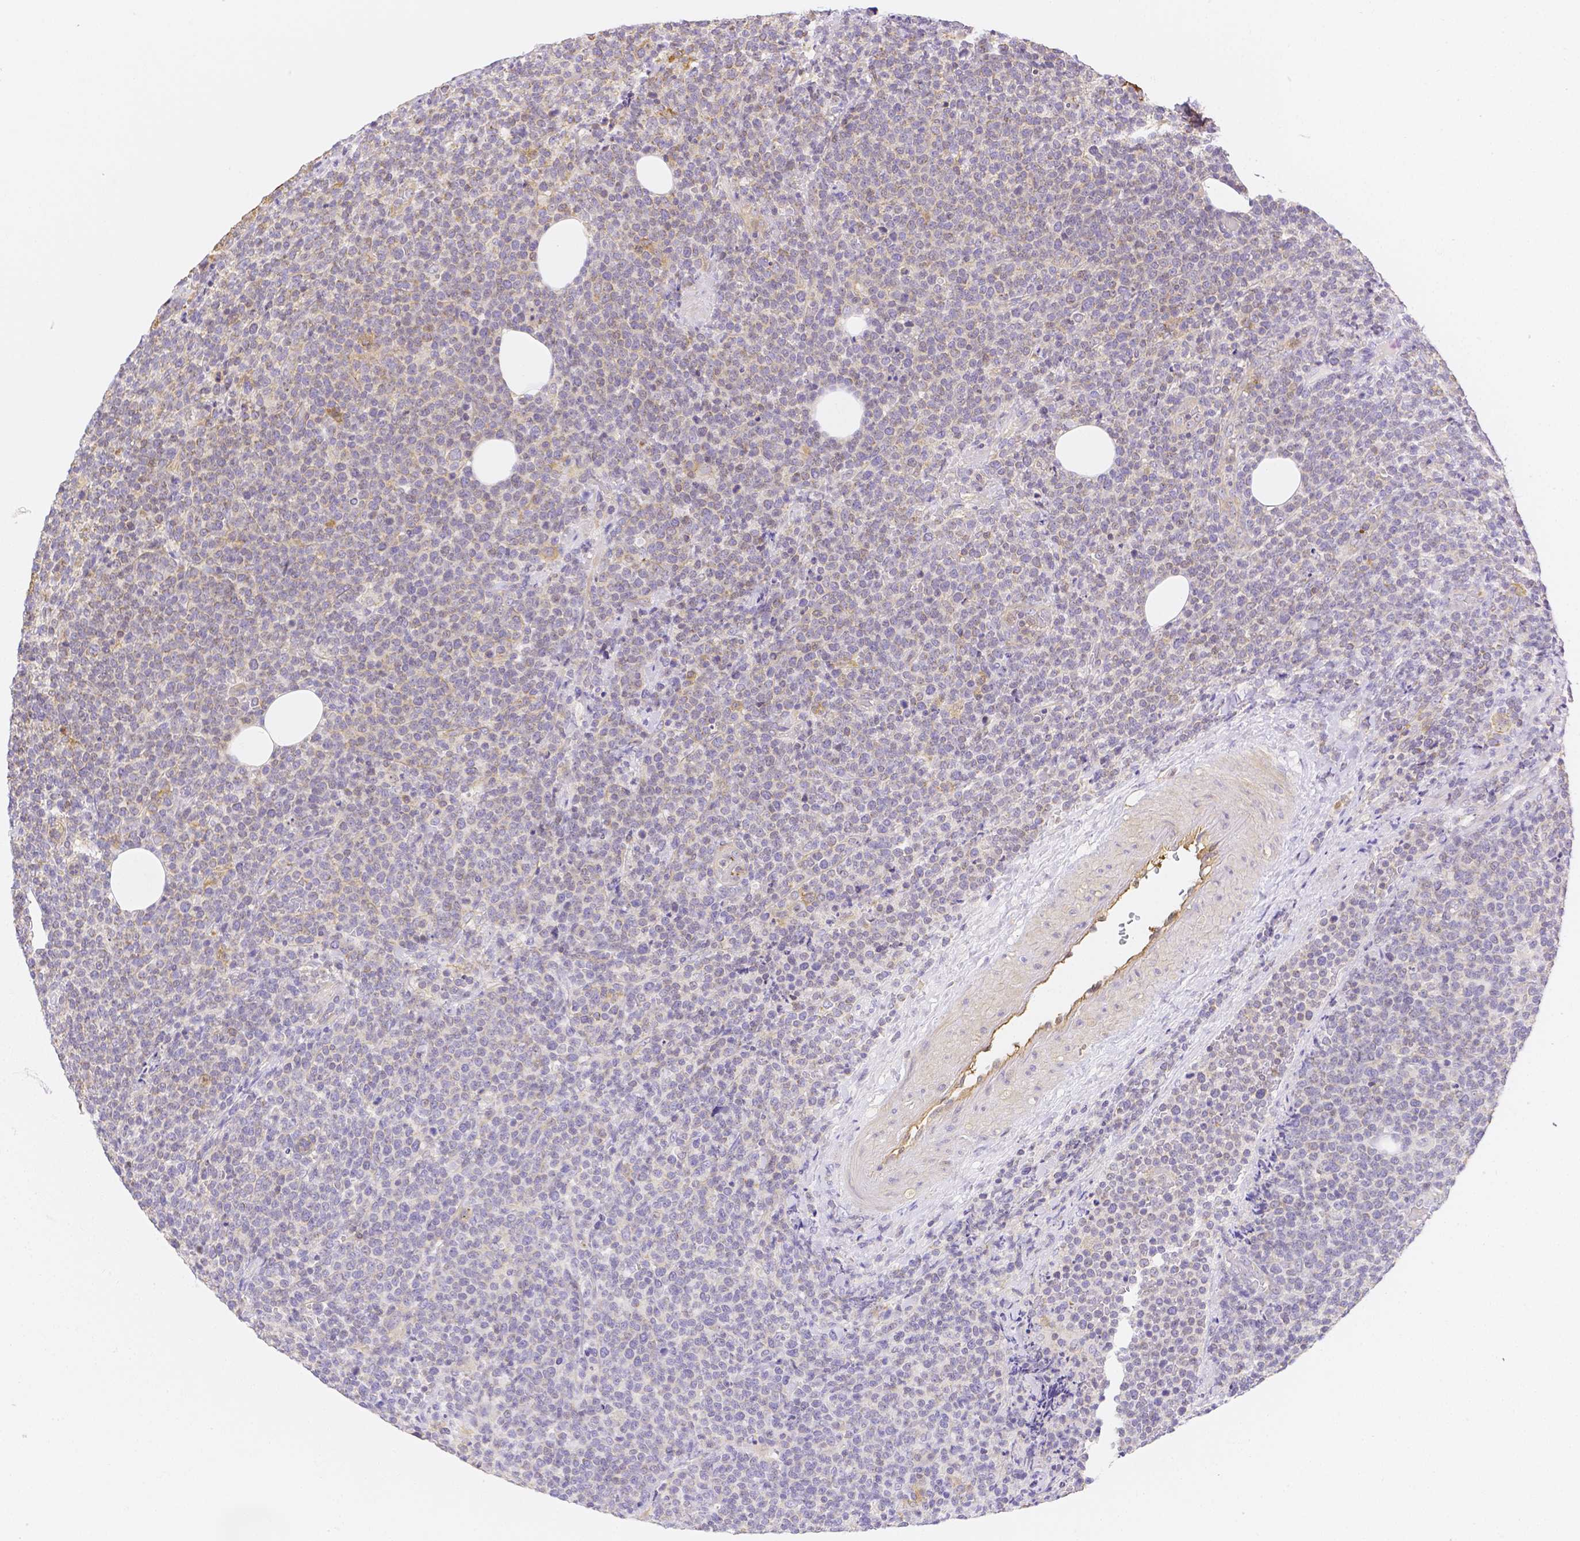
{"staining": {"intensity": "weak", "quantity": "<25%", "location": "cytoplasmic/membranous"}, "tissue": "lymphoma", "cell_type": "Tumor cells", "image_type": "cancer", "snomed": [{"axis": "morphology", "description": "Malignant lymphoma, non-Hodgkin's type, High grade"}, {"axis": "topography", "description": "Lymph node"}], "caption": "IHC micrograph of malignant lymphoma, non-Hodgkin's type (high-grade) stained for a protein (brown), which shows no staining in tumor cells.", "gene": "ASAH2", "patient": {"sex": "male", "age": 61}}